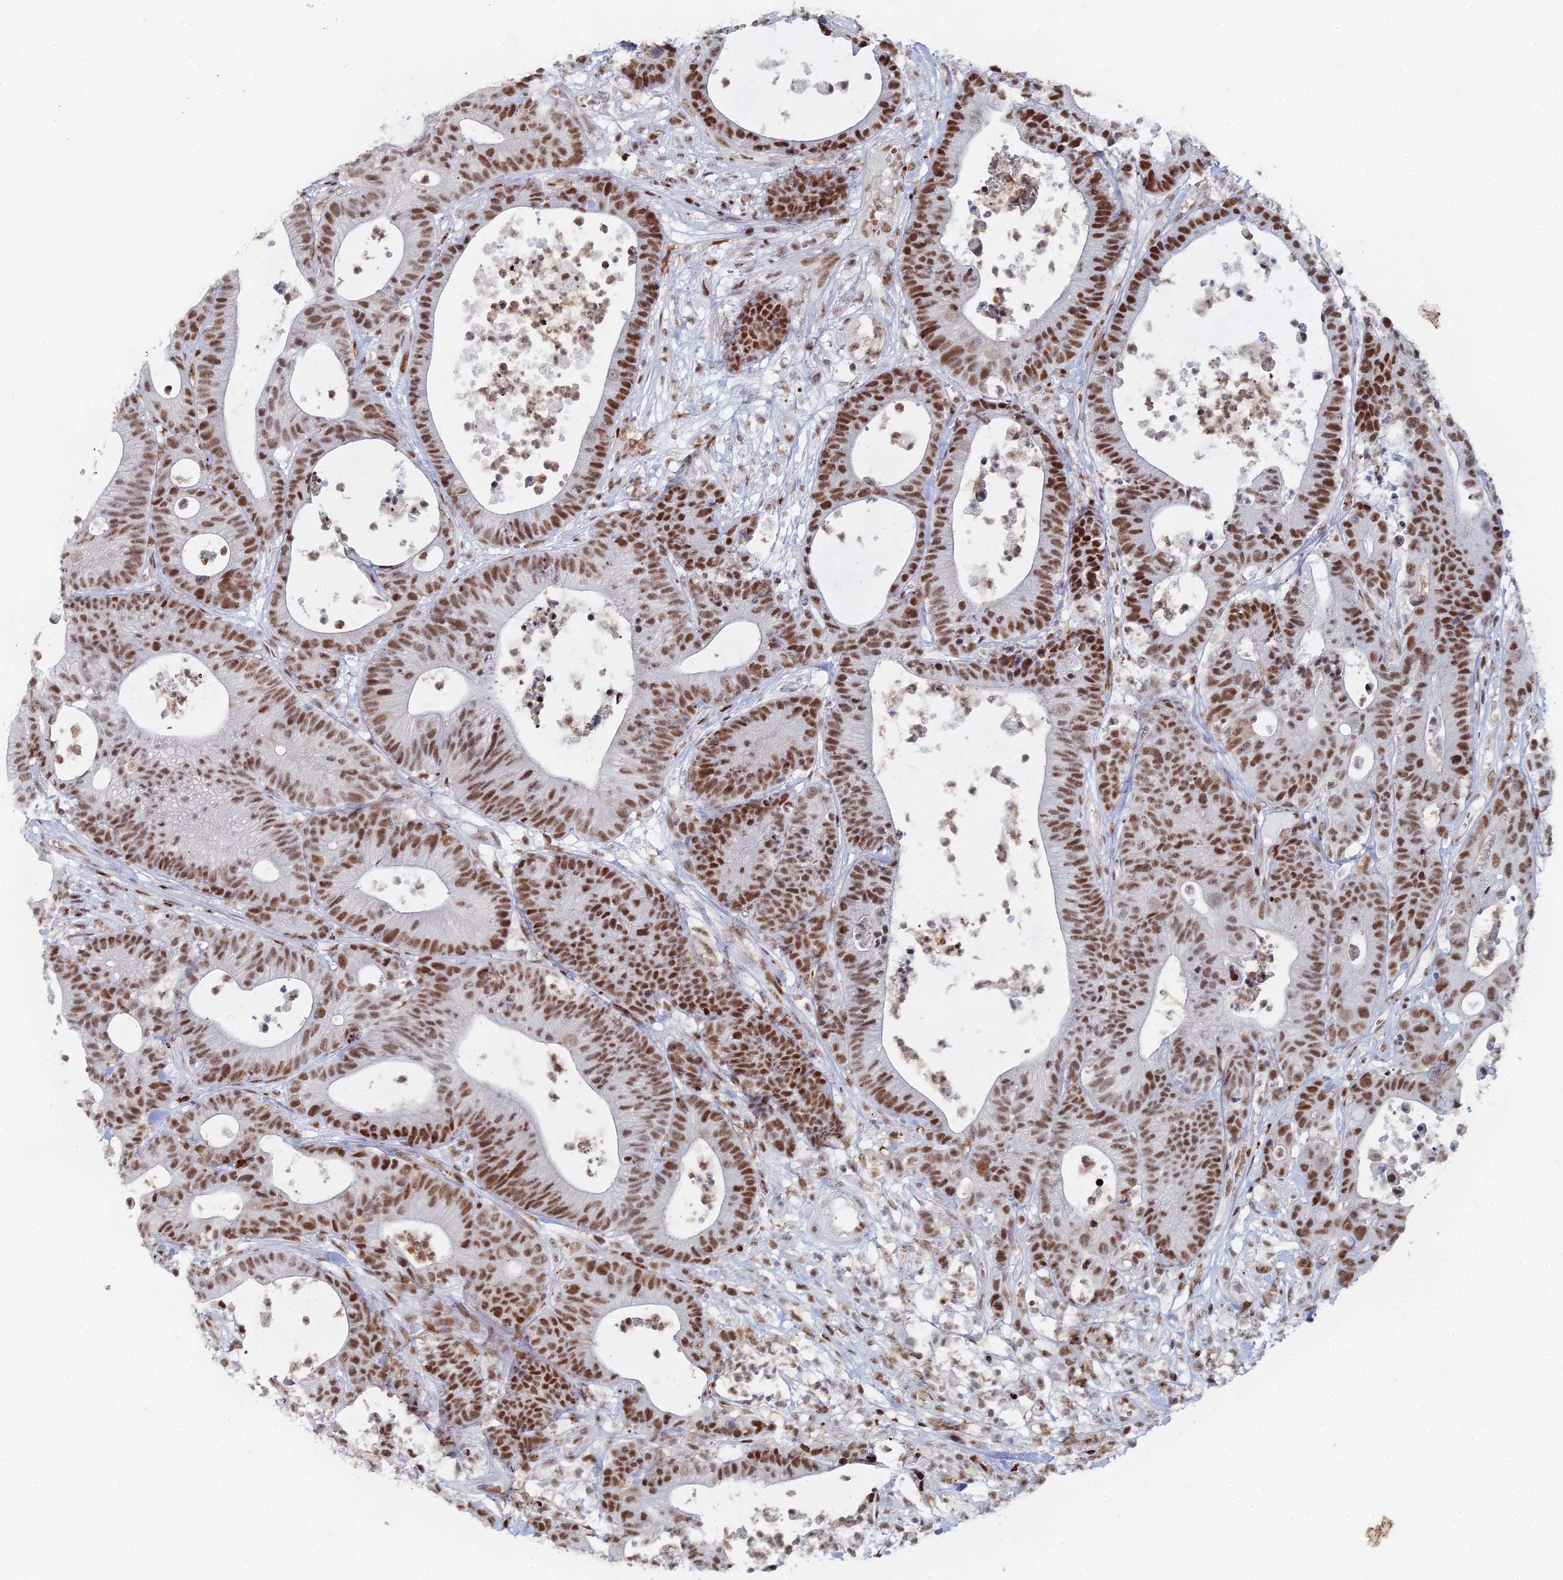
{"staining": {"intensity": "strong", "quantity": ">75%", "location": "nuclear"}, "tissue": "colorectal cancer", "cell_type": "Tumor cells", "image_type": "cancer", "snomed": [{"axis": "morphology", "description": "Adenocarcinoma, NOS"}, {"axis": "topography", "description": "Colon"}], "caption": "A brown stain shows strong nuclear positivity of a protein in colorectal adenocarcinoma tumor cells. The staining is performed using DAB (3,3'-diaminobenzidine) brown chromogen to label protein expression. The nuclei are counter-stained blue using hematoxylin.", "gene": "GSC2", "patient": {"sex": "female", "age": 84}}